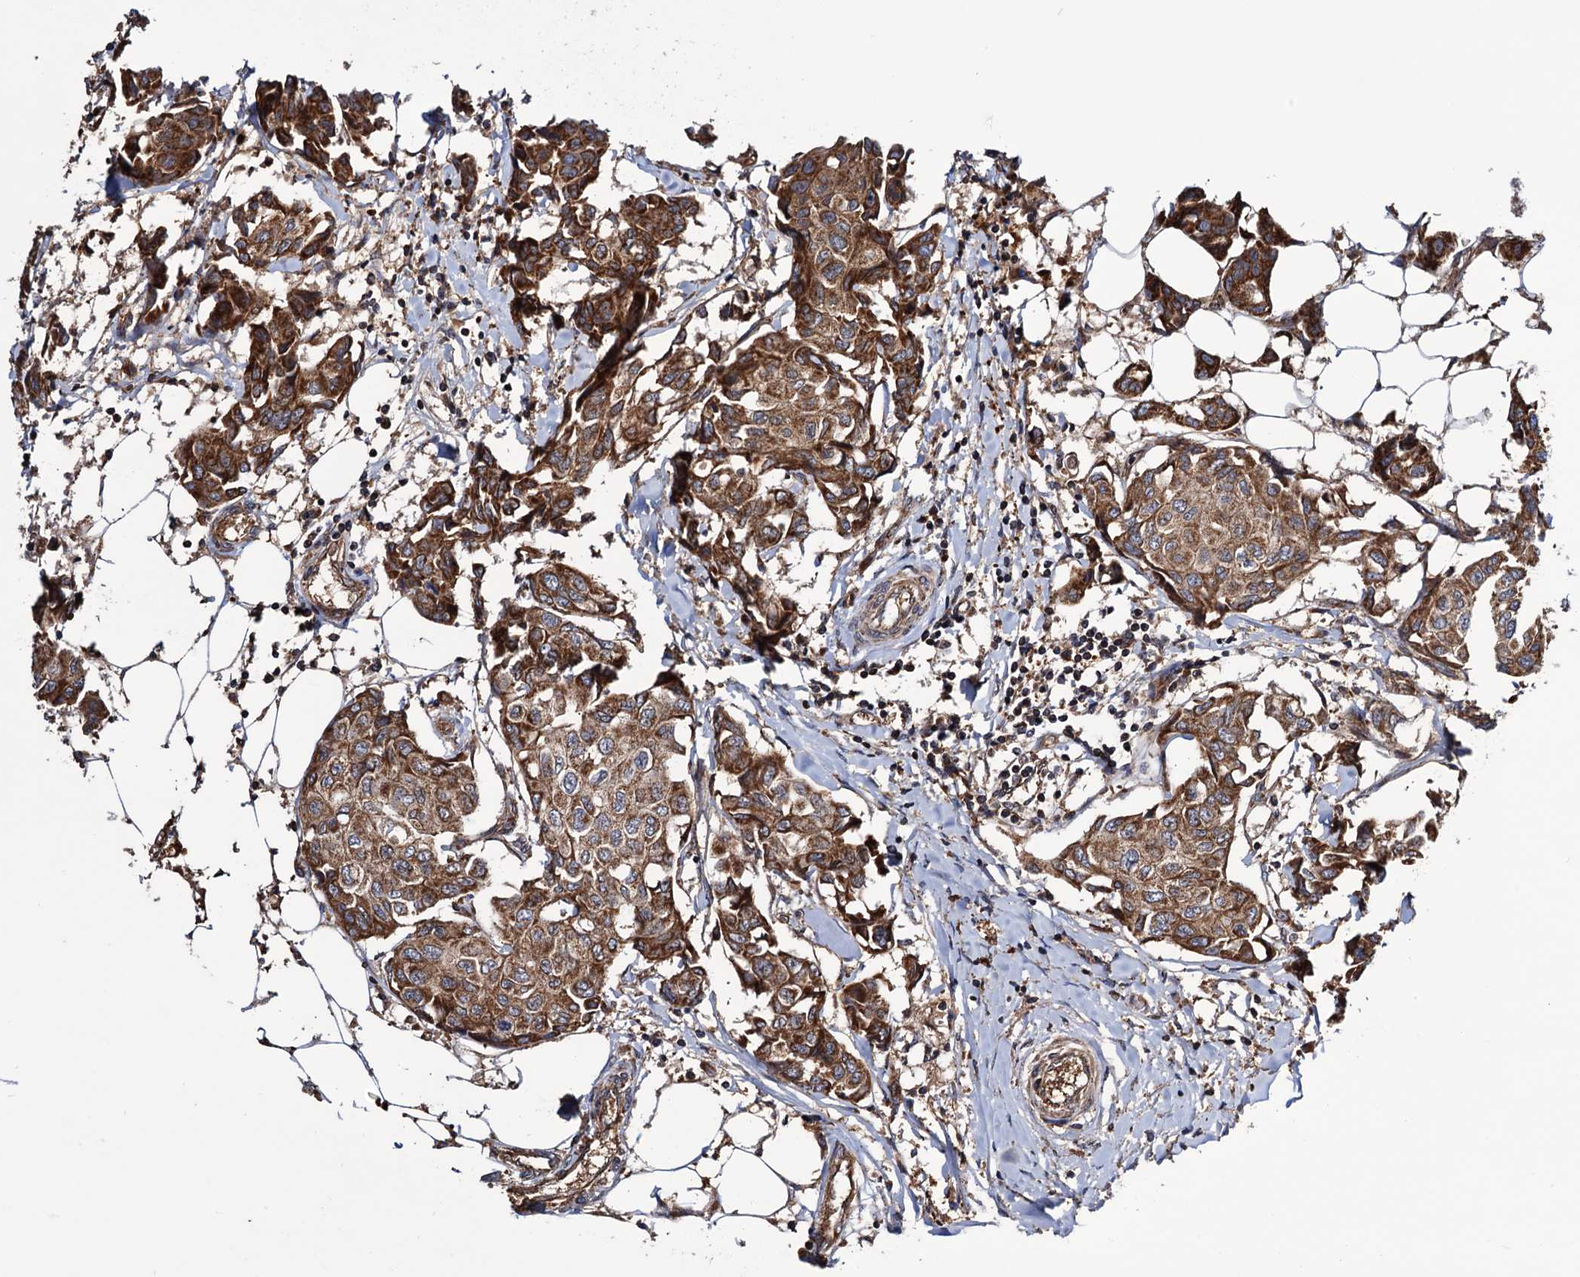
{"staining": {"intensity": "strong", "quantity": ">75%", "location": "cytoplasmic/membranous"}, "tissue": "breast cancer", "cell_type": "Tumor cells", "image_type": "cancer", "snomed": [{"axis": "morphology", "description": "Duct carcinoma"}, {"axis": "topography", "description": "Breast"}], "caption": "The histopathology image demonstrates staining of breast cancer, revealing strong cytoplasmic/membranous protein positivity (brown color) within tumor cells. (Brightfield microscopy of DAB IHC at high magnification).", "gene": "MRPL42", "patient": {"sex": "female", "age": 80}}